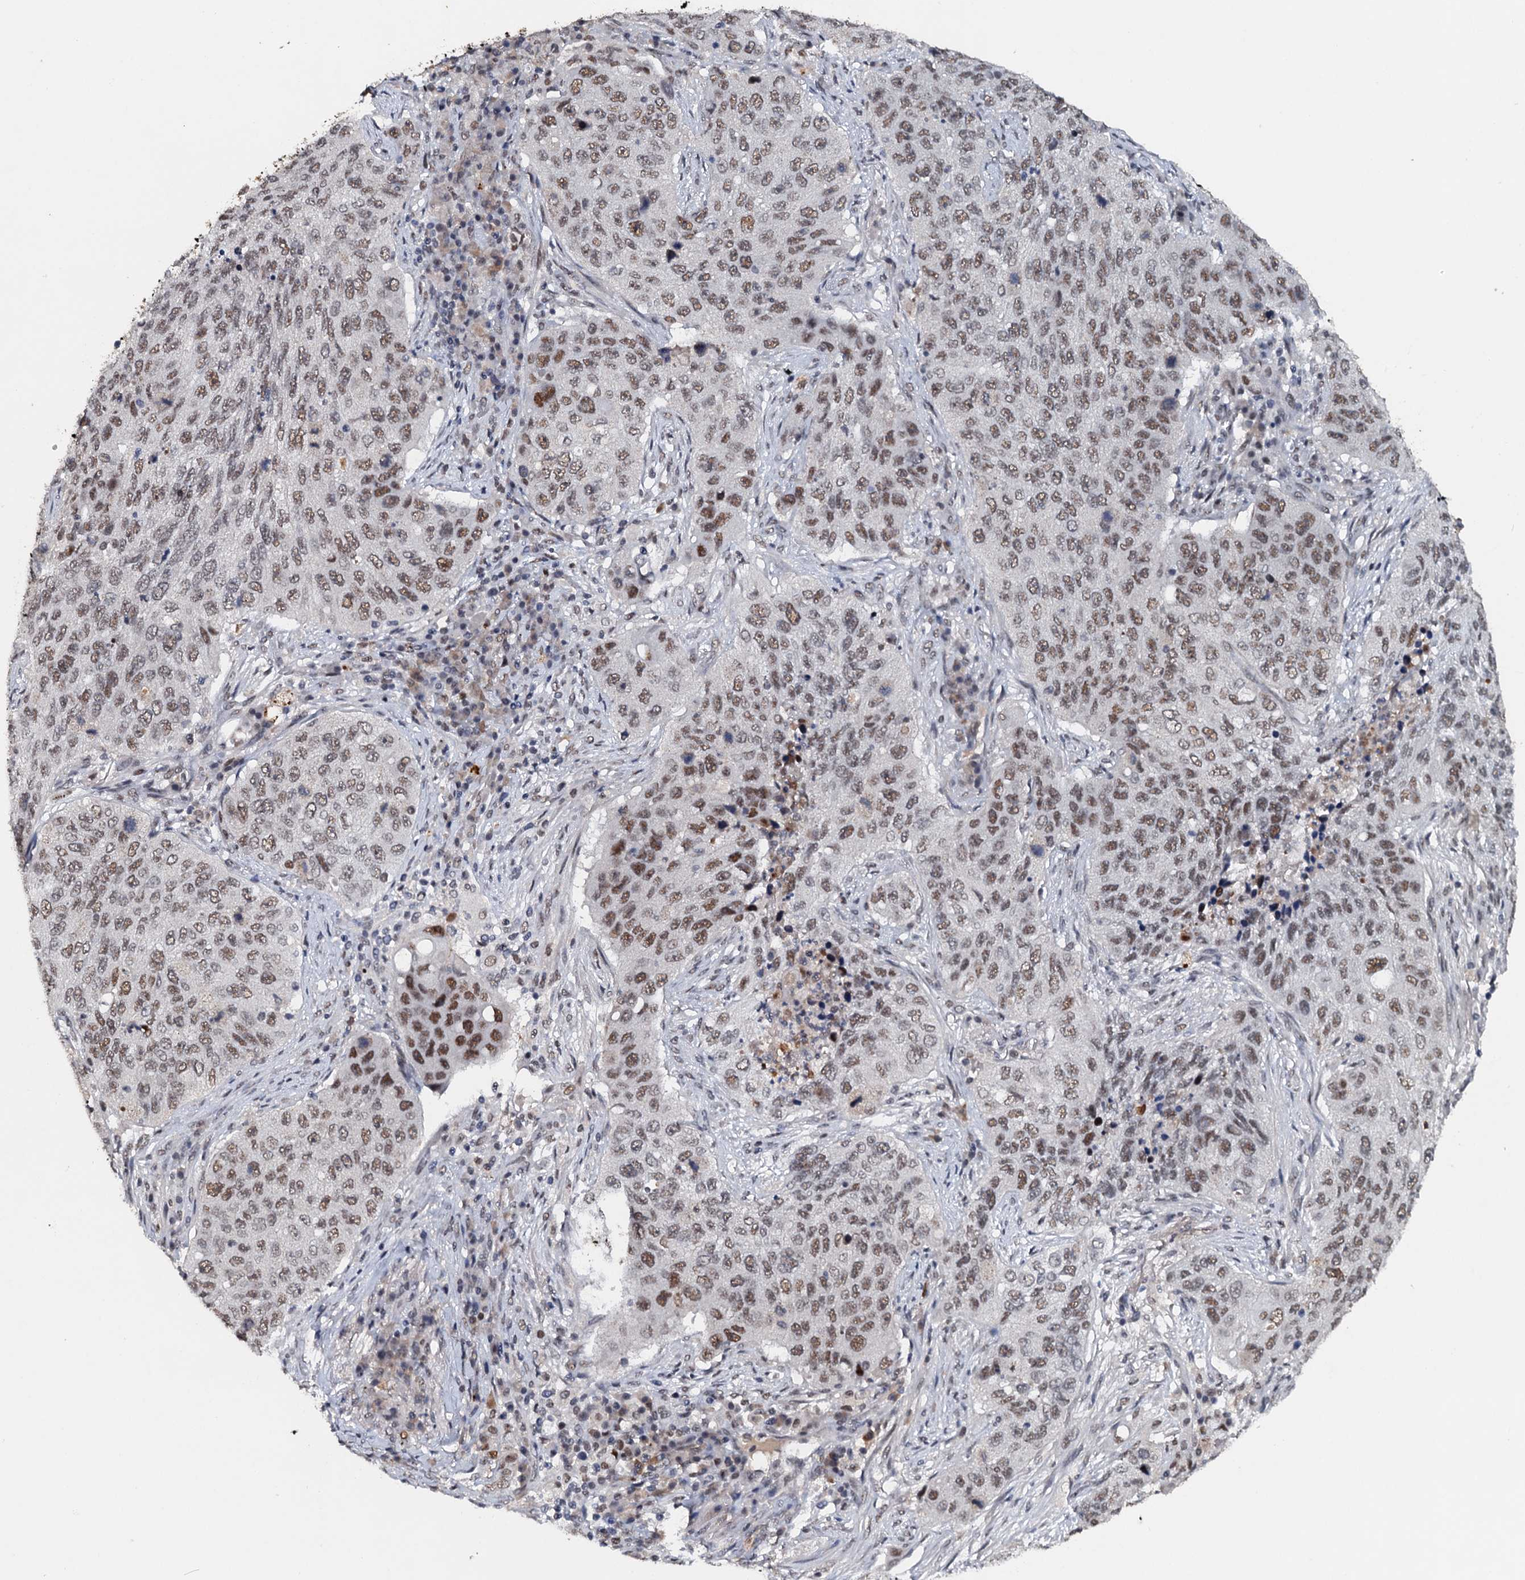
{"staining": {"intensity": "moderate", "quantity": ">75%", "location": "nuclear"}, "tissue": "lung cancer", "cell_type": "Tumor cells", "image_type": "cancer", "snomed": [{"axis": "morphology", "description": "Squamous cell carcinoma, NOS"}, {"axis": "topography", "description": "Lung"}], "caption": "Human lung cancer stained for a protein (brown) demonstrates moderate nuclear positive expression in about >75% of tumor cells.", "gene": "CSTF3", "patient": {"sex": "female", "age": 63}}